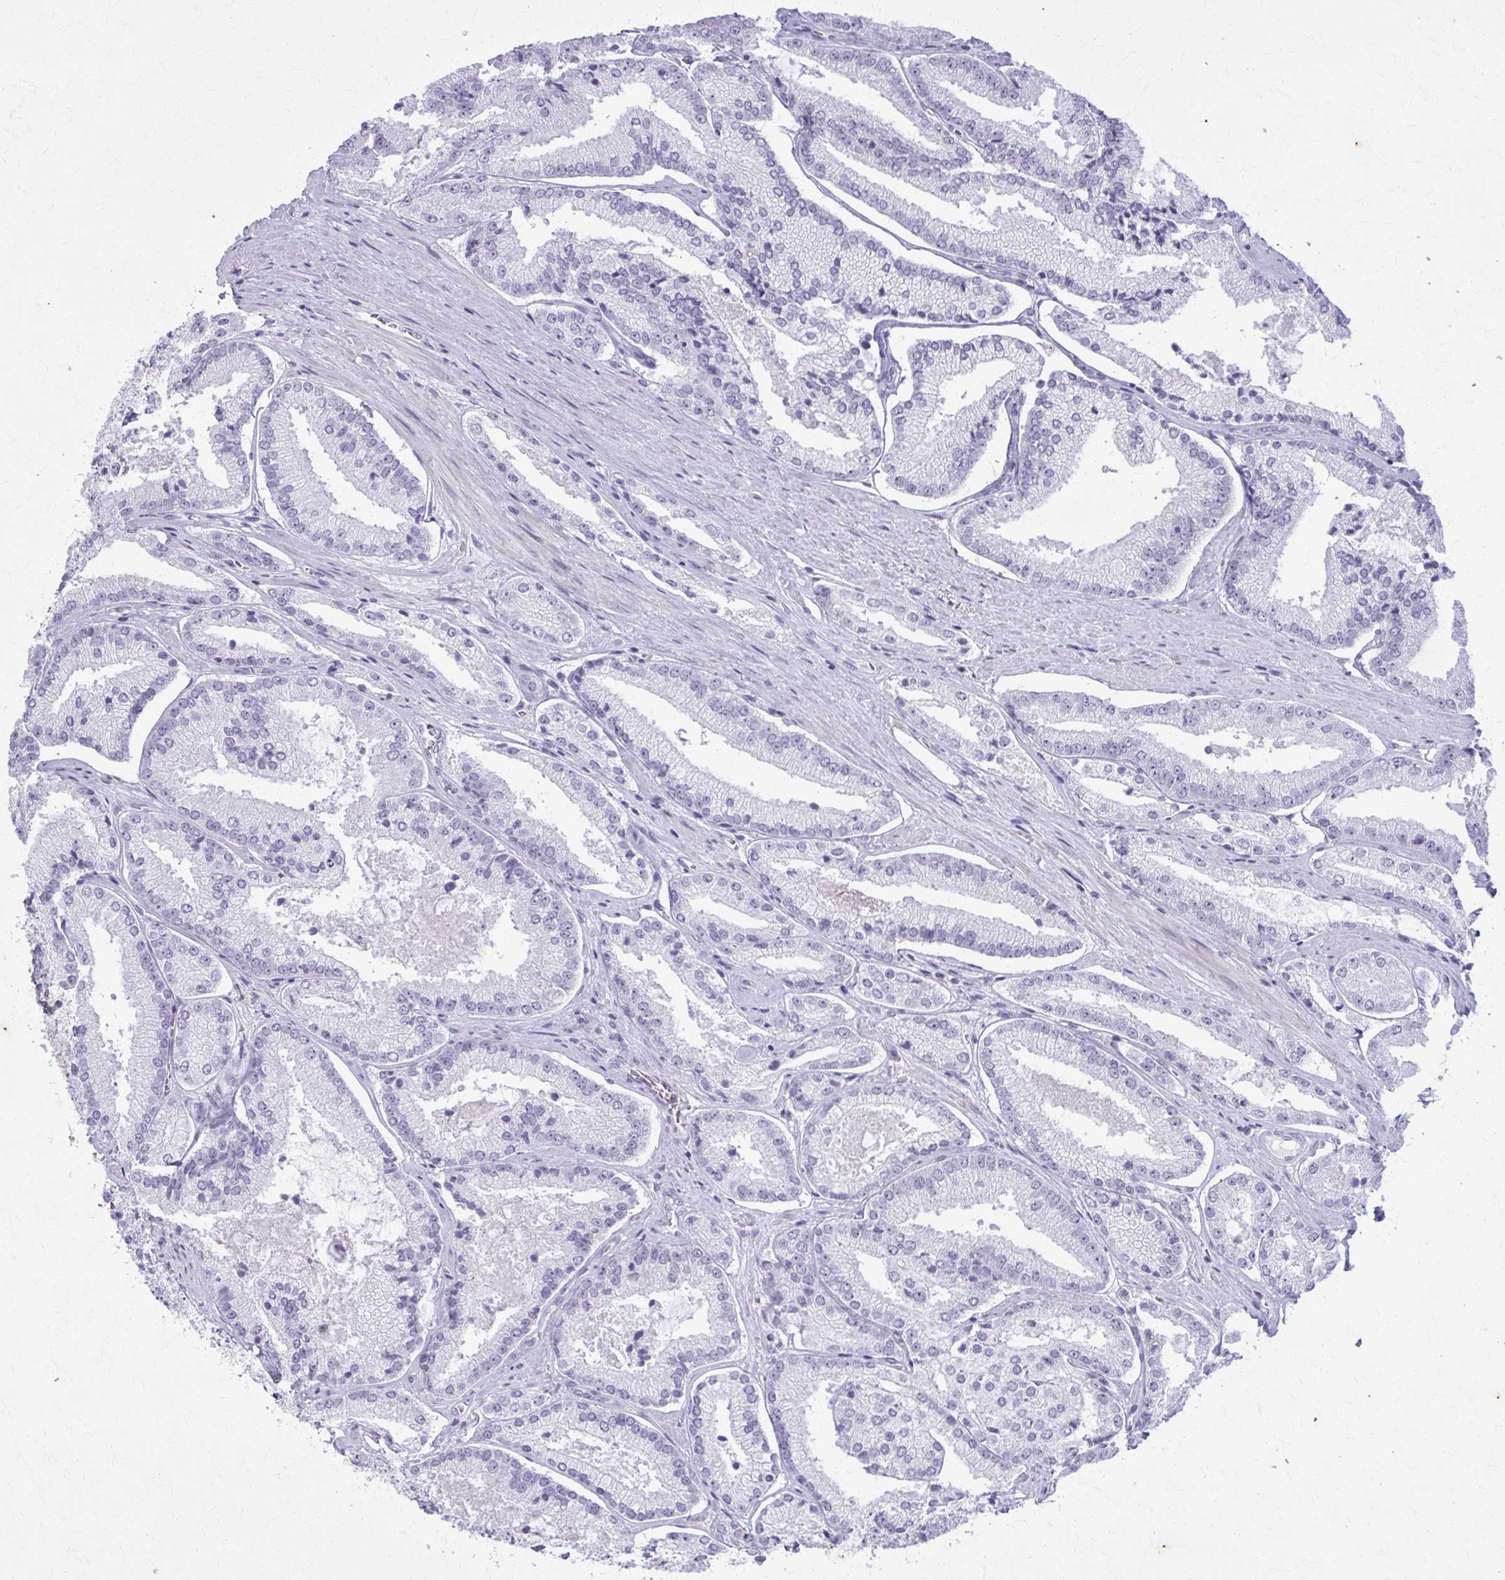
{"staining": {"intensity": "negative", "quantity": "none", "location": "none"}, "tissue": "prostate cancer", "cell_type": "Tumor cells", "image_type": "cancer", "snomed": [{"axis": "morphology", "description": "Adenocarcinoma, High grade"}, {"axis": "topography", "description": "Prostate"}], "caption": "Adenocarcinoma (high-grade) (prostate) was stained to show a protein in brown. There is no significant expression in tumor cells.", "gene": "CARD9", "patient": {"sex": "male", "age": 73}}